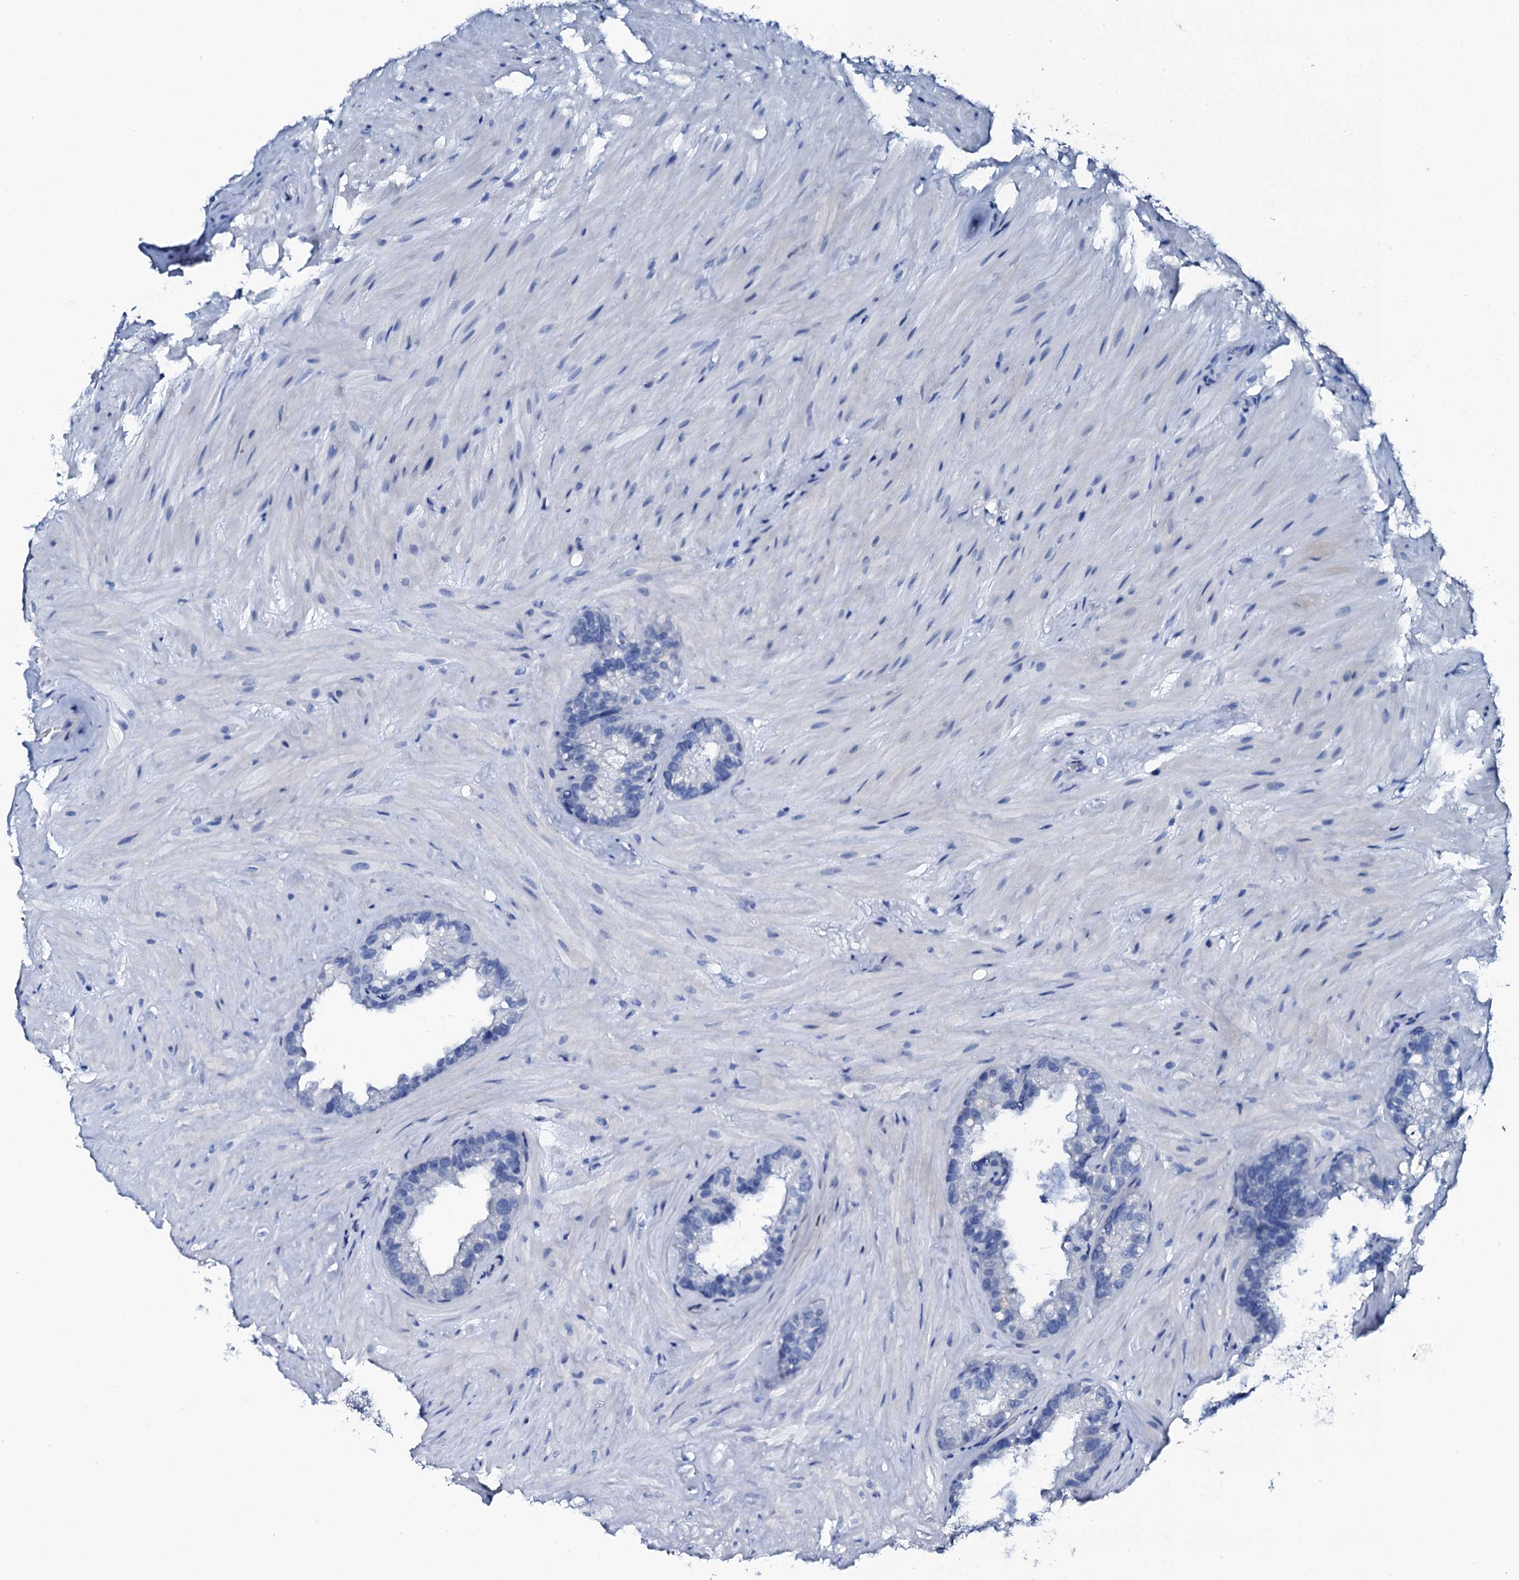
{"staining": {"intensity": "negative", "quantity": "none", "location": "none"}, "tissue": "seminal vesicle", "cell_type": "Glandular cells", "image_type": "normal", "snomed": [{"axis": "morphology", "description": "Normal tissue, NOS"}, {"axis": "topography", "description": "Prostate"}, {"axis": "topography", "description": "Seminal veicle"}], "caption": "Immunohistochemistry (IHC) histopathology image of benign seminal vesicle: seminal vesicle stained with DAB exhibits no significant protein expression in glandular cells. (DAB IHC, high magnification).", "gene": "PTH", "patient": {"sex": "male", "age": 68}}